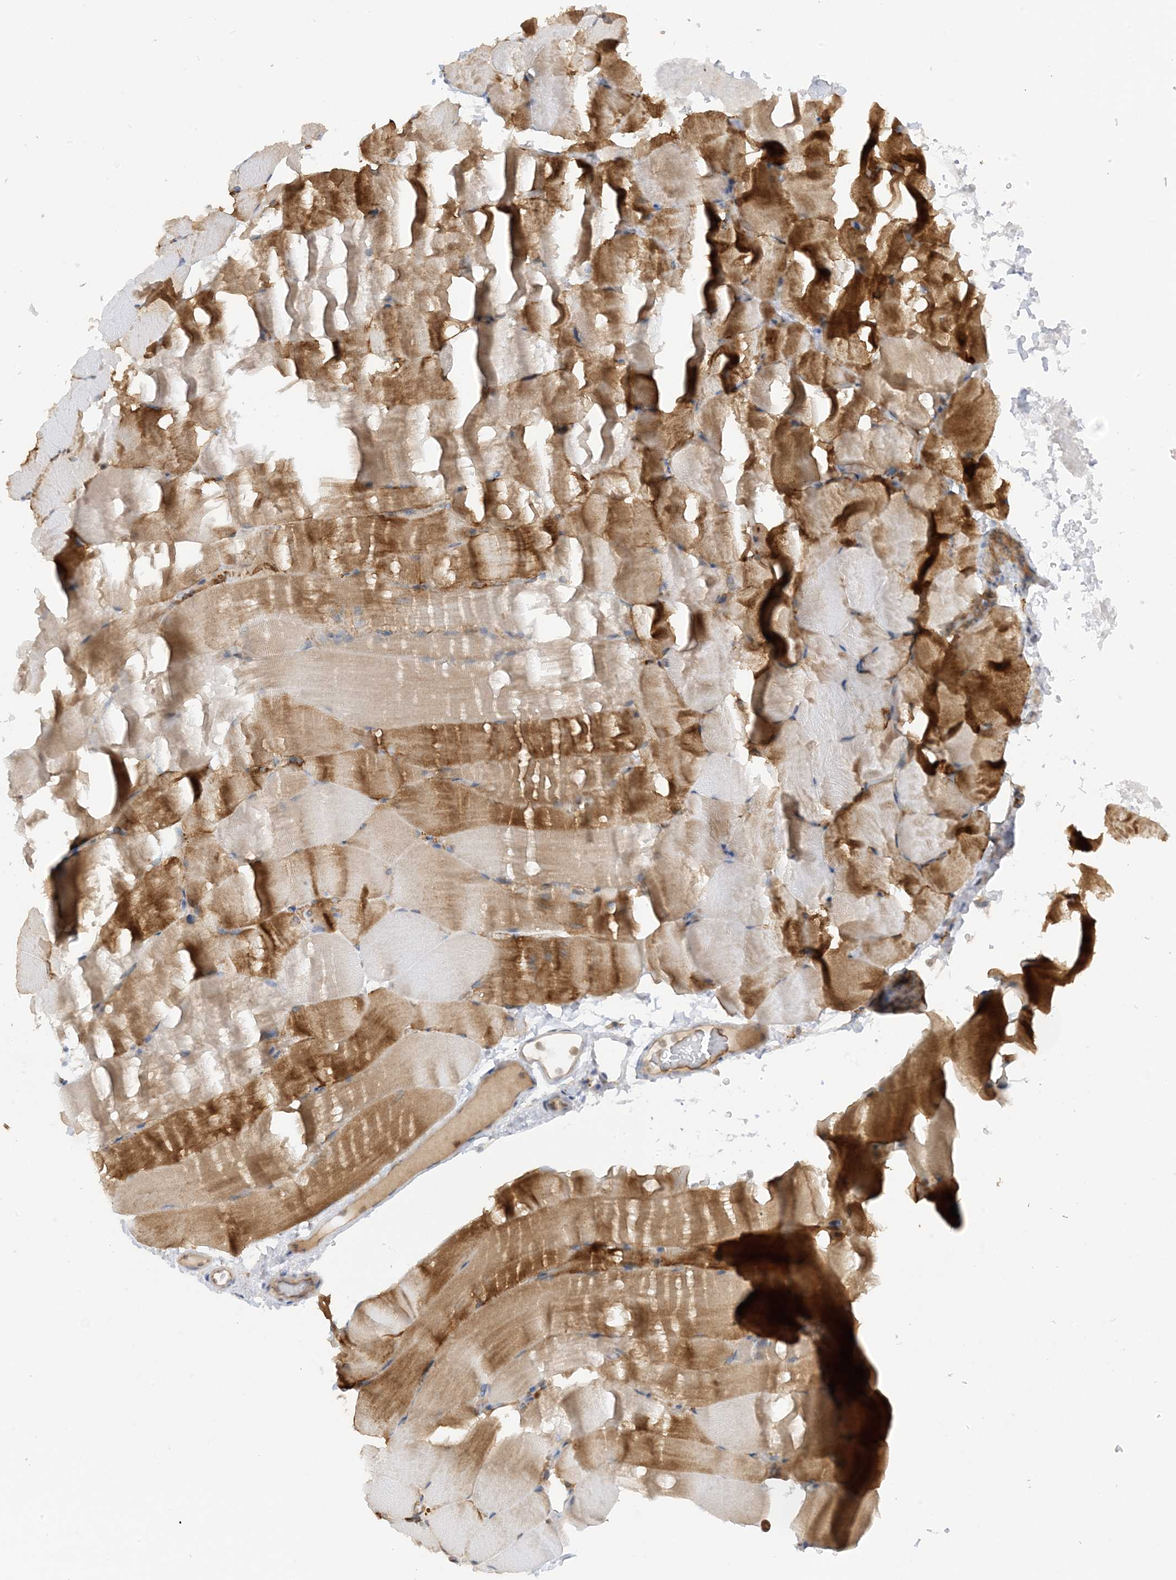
{"staining": {"intensity": "moderate", "quantity": "25%-75%", "location": "cytoplasmic/membranous"}, "tissue": "skeletal muscle", "cell_type": "Myocytes", "image_type": "normal", "snomed": [{"axis": "morphology", "description": "Normal tissue, NOS"}, {"axis": "topography", "description": "Skeletal muscle"}, {"axis": "topography", "description": "Parathyroid gland"}], "caption": "This is a photomicrograph of IHC staining of unremarkable skeletal muscle, which shows moderate staining in the cytoplasmic/membranous of myocytes.", "gene": "PHACTR2", "patient": {"sex": "female", "age": 37}}